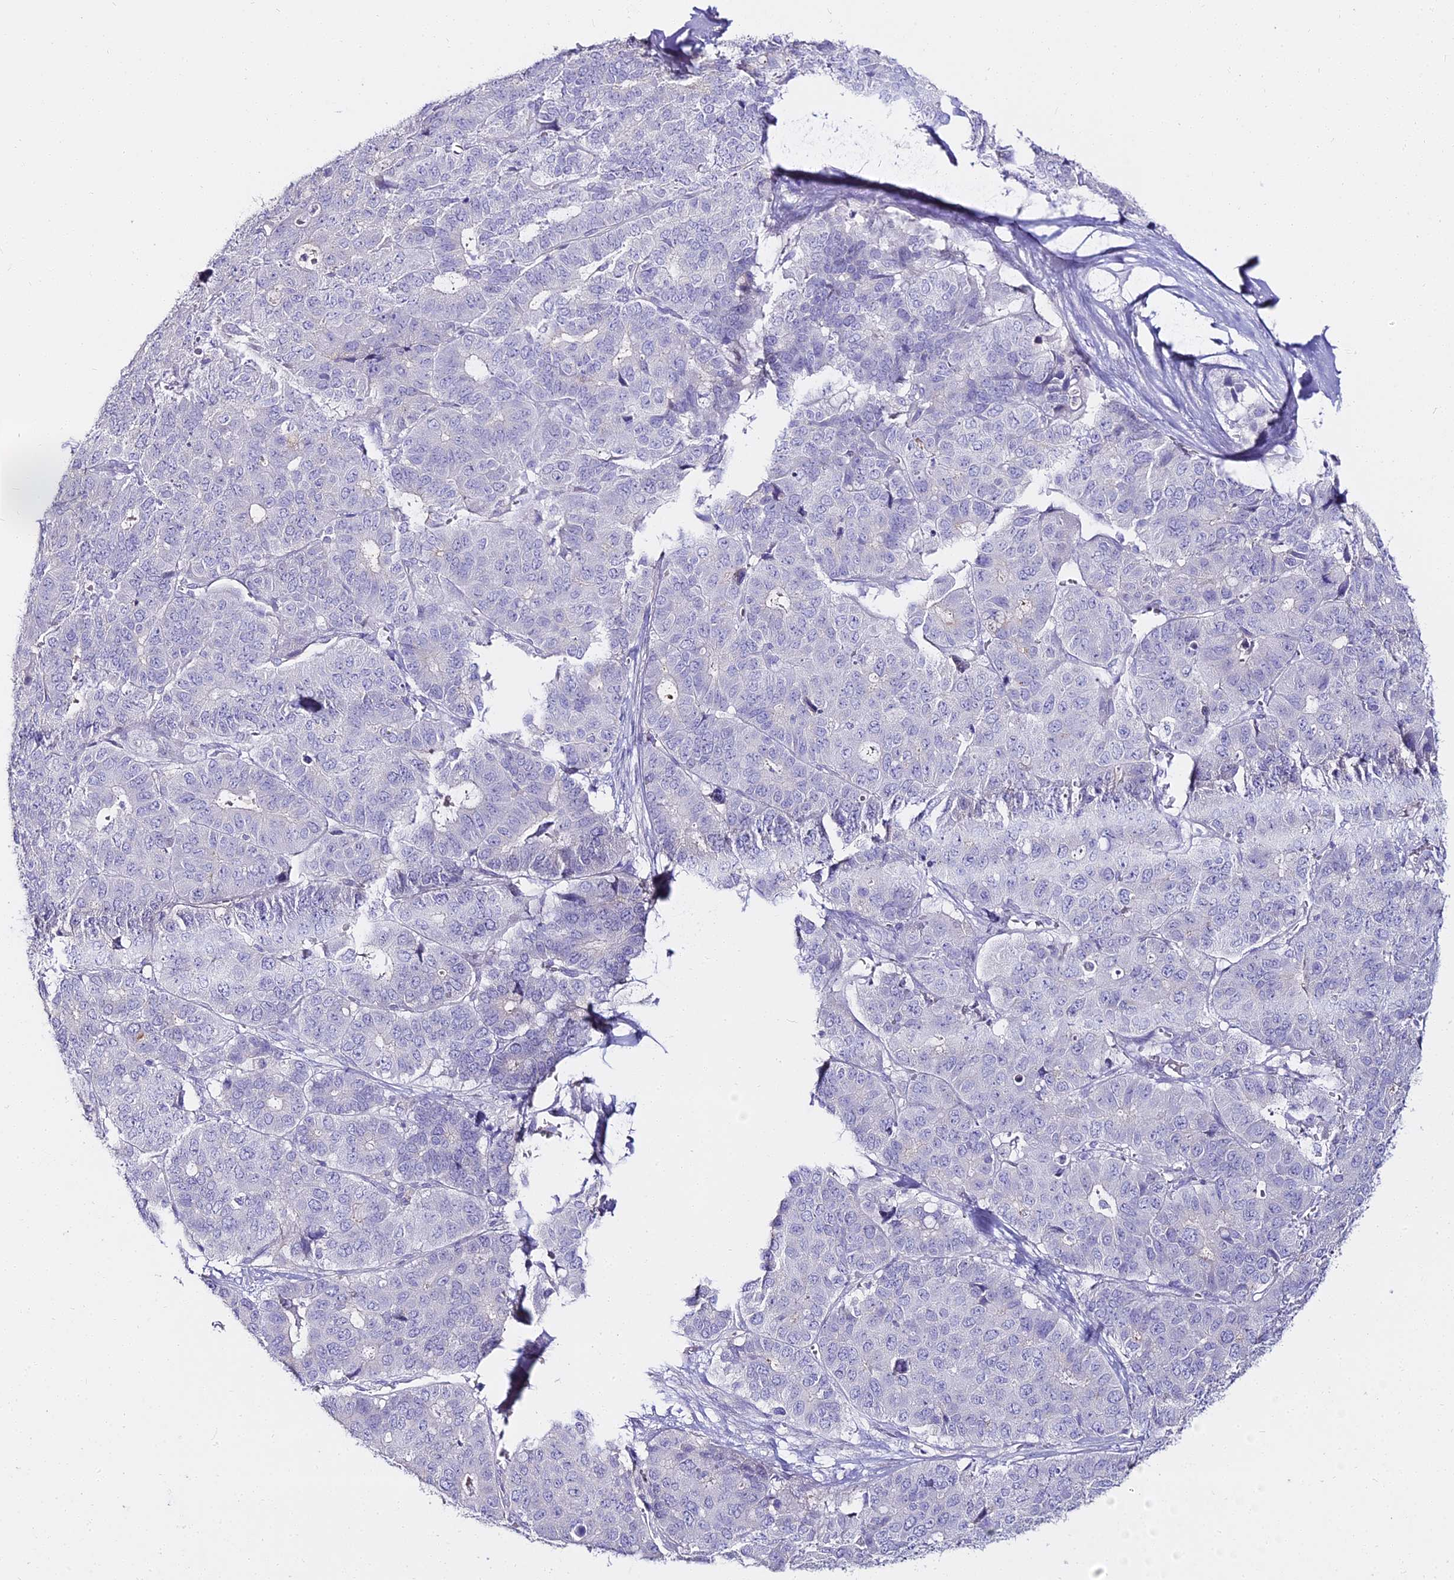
{"staining": {"intensity": "negative", "quantity": "none", "location": "none"}, "tissue": "pancreatic cancer", "cell_type": "Tumor cells", "image_type": "cancer", "snomed": [{"axis": "morphology", "description": "Adenocarcinoma, NOS"}, {"axis": "topography", "description": "Pancreas"}], "caption": "This is a micrograph of immunohistochemistry (IHC) staining of pancreatic cancer, which shows no positivity in tumor cells.", "gene": "ALPG", "patient": {"sex": "male", "age": 50}}